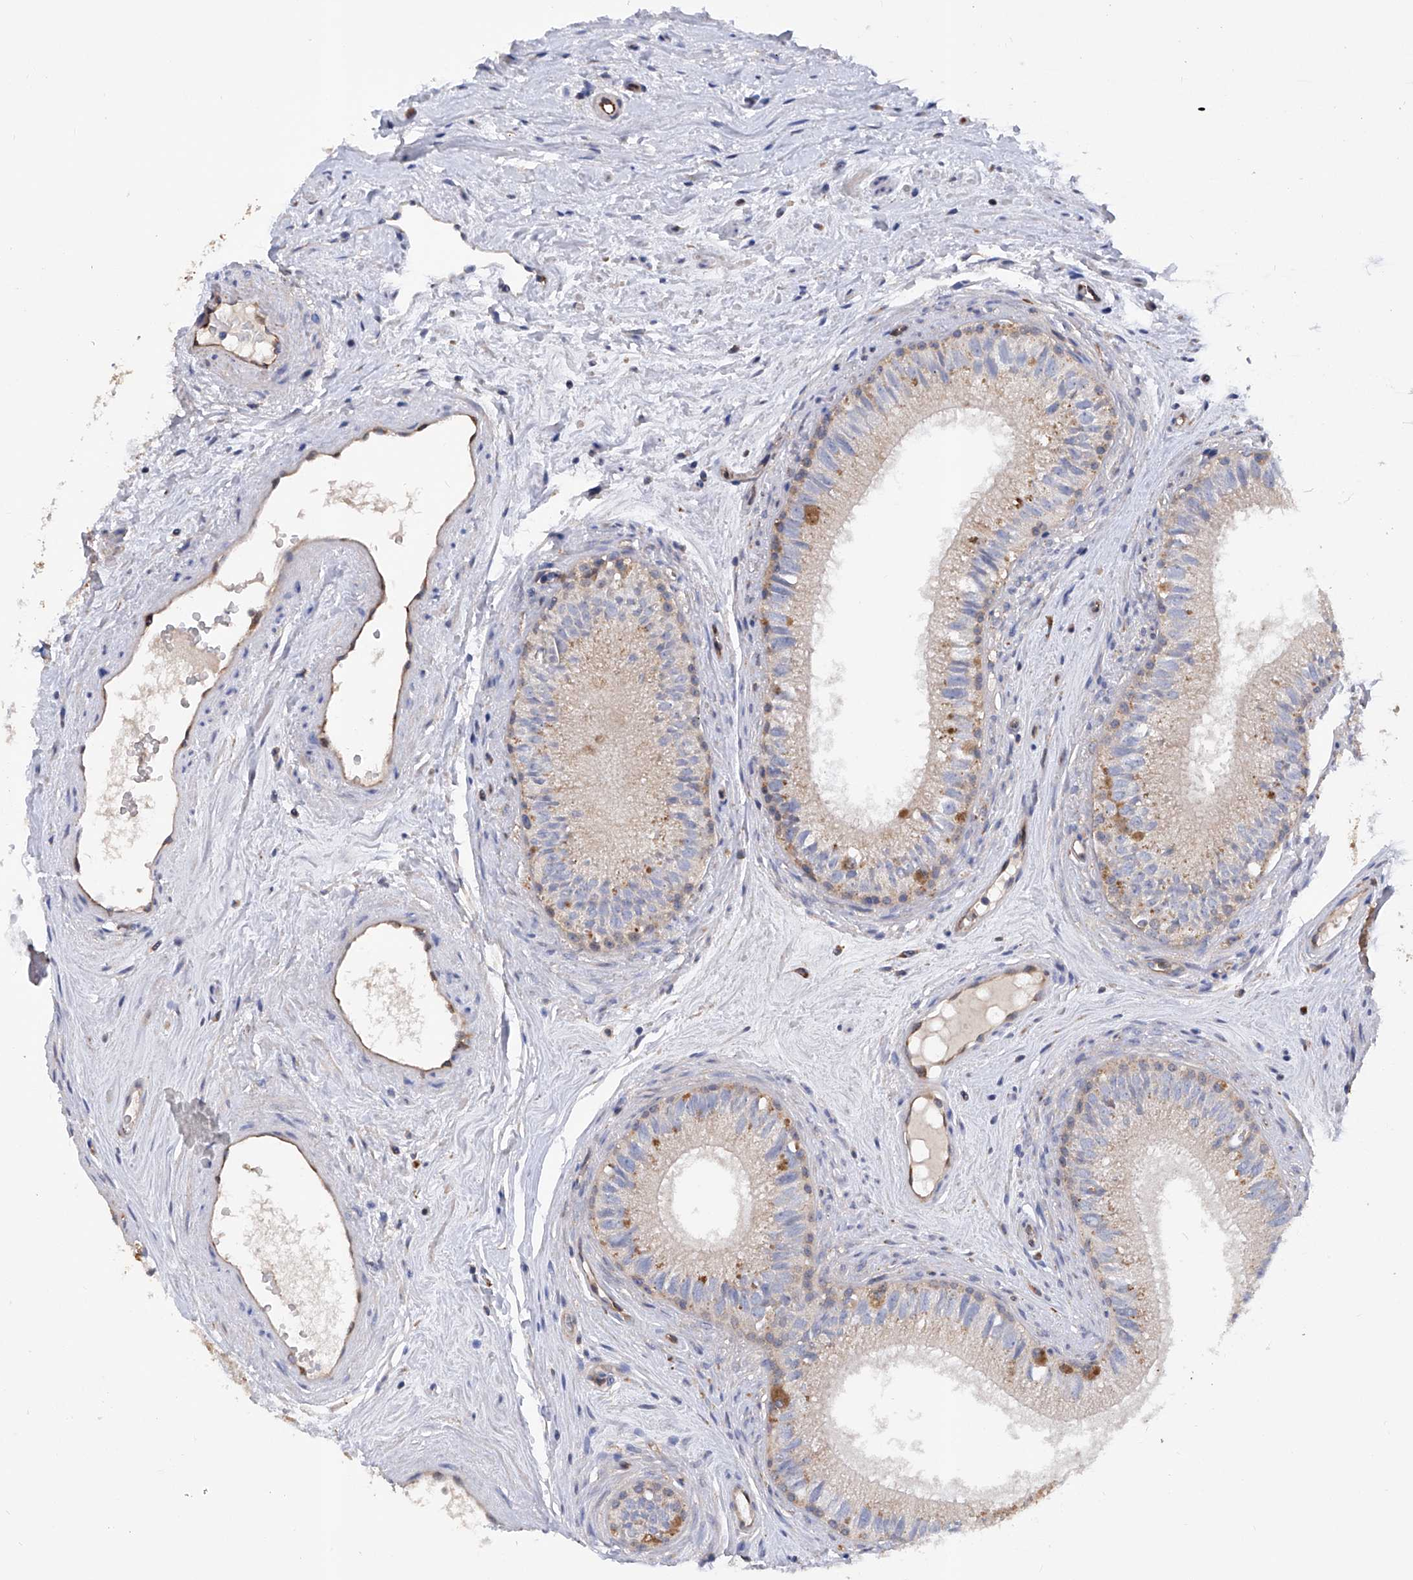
{"staining": {"intensity": "moderate", "quantity": "25%-75%", "location": "cytoplasmic/membranous"}, "tissue": "epididymis", "cell_type": "Glandular cells", "image_type": "normal", "snomed": [{"axis": "morphology", "description": "Normal tissue, NOS"}, {"axis": "topography", "description": "Epididymis"}], "caption": "Glandular cells display medium levels of moderate cytoplasmic/membranous expression in about 25%-75% of cells in normal epididymis. The staining was performed using DAB to visualize the protein expression in brown, while the nuclei were stained in blue with hematoxylin (Magnification: 20x).", "gene": "SPATA20", "patient": {"sex": "male", "age": 71}}